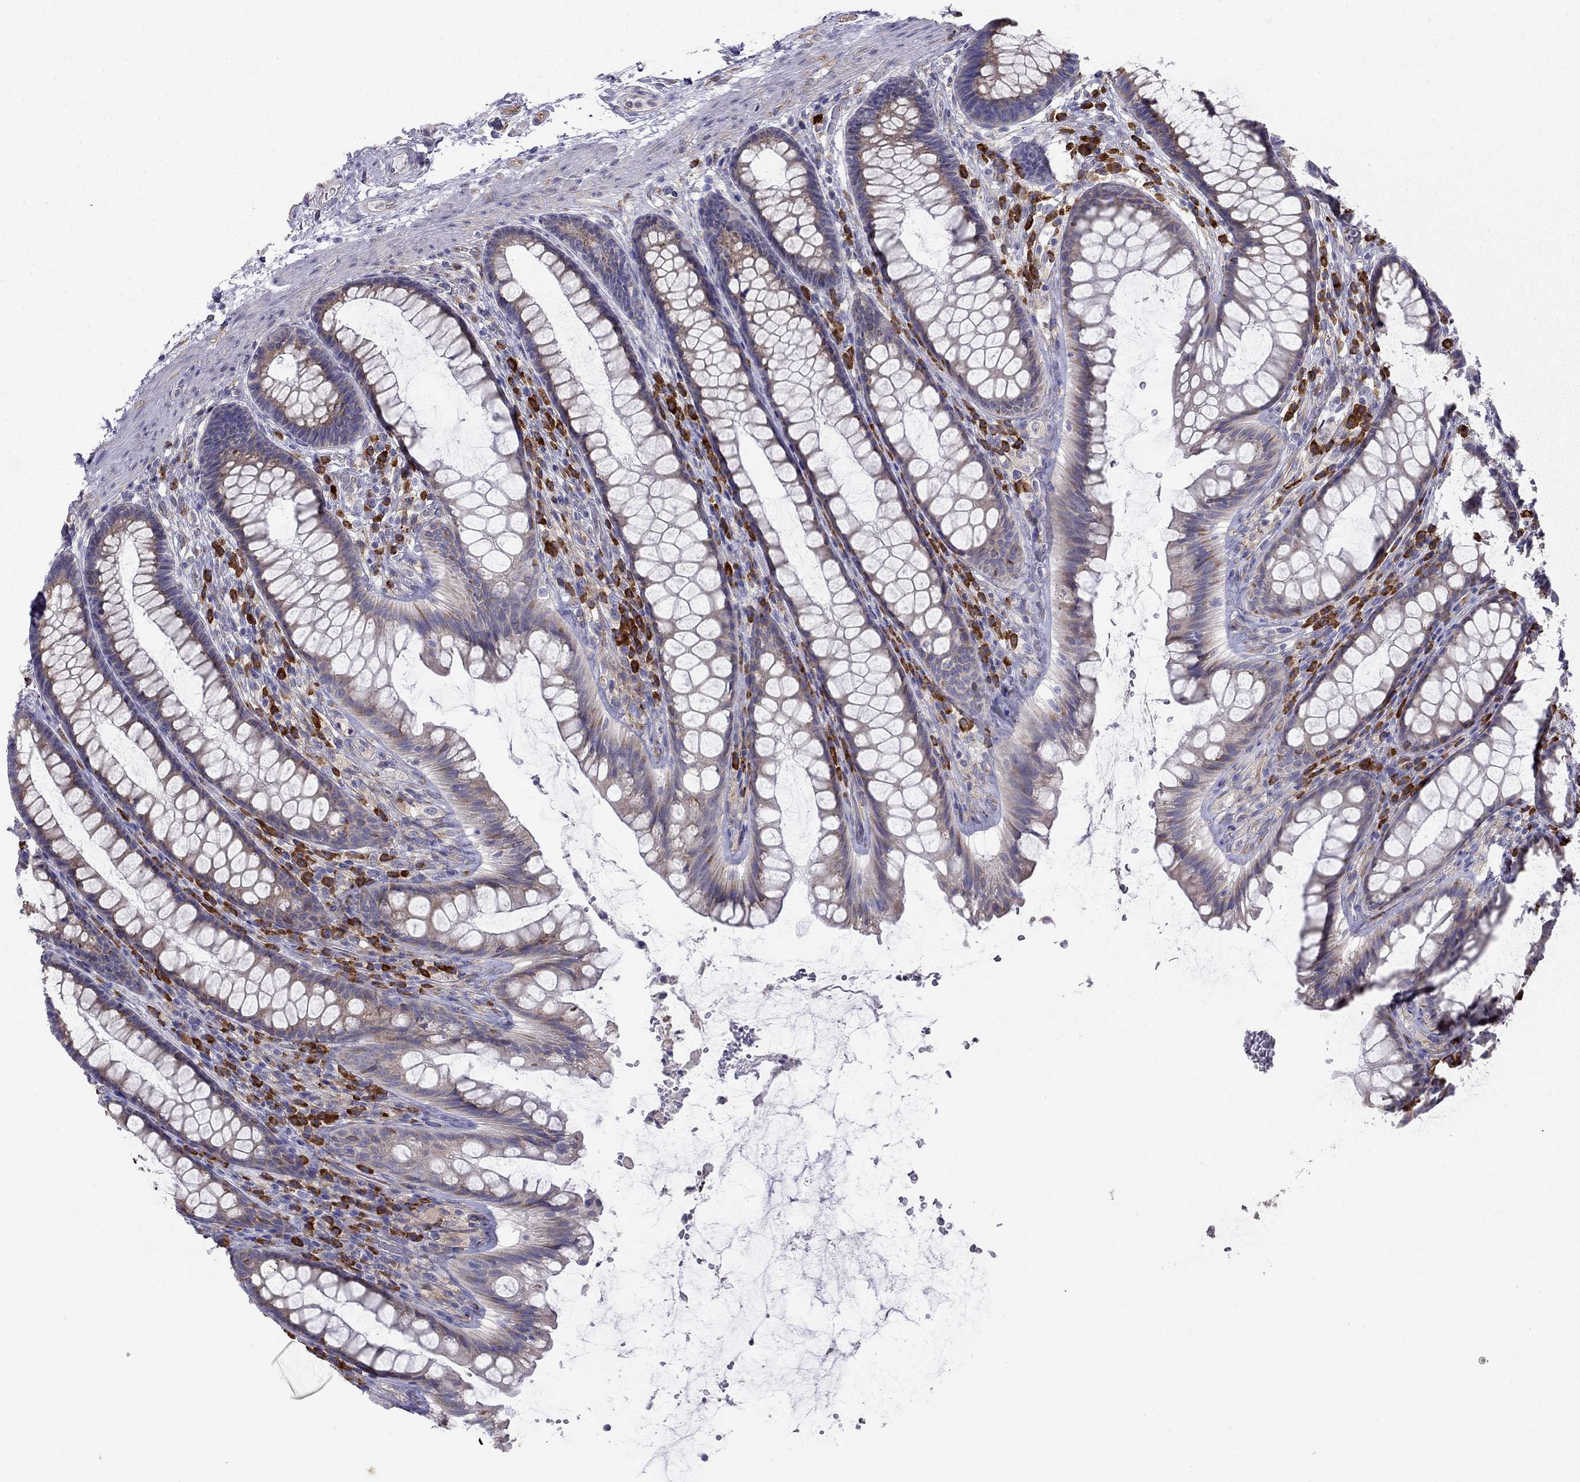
{"staining": {"intensity": "moderate", "quantity": "25%-75%", "location": "cytoplasmic/membranous"}, "tissue": "rectum", "cell_type": "Glandular cells", "image_type": "normal", "snomed": [{"axis": "morphology", "description": "Normal tissue, NOS"}, {"axis": "topography", "description": "Rectum"}], "caption": "Immunohistochemistry (DAB) staining of normal human rectum displays moderate cytoplasmic/membranous protein positivity in about 25%-75% of glandular cells. (IHC, brightfield microscopy, high magnification).", "gene": "LONRF2", "patient": {"sex": "male", "age": 72}}